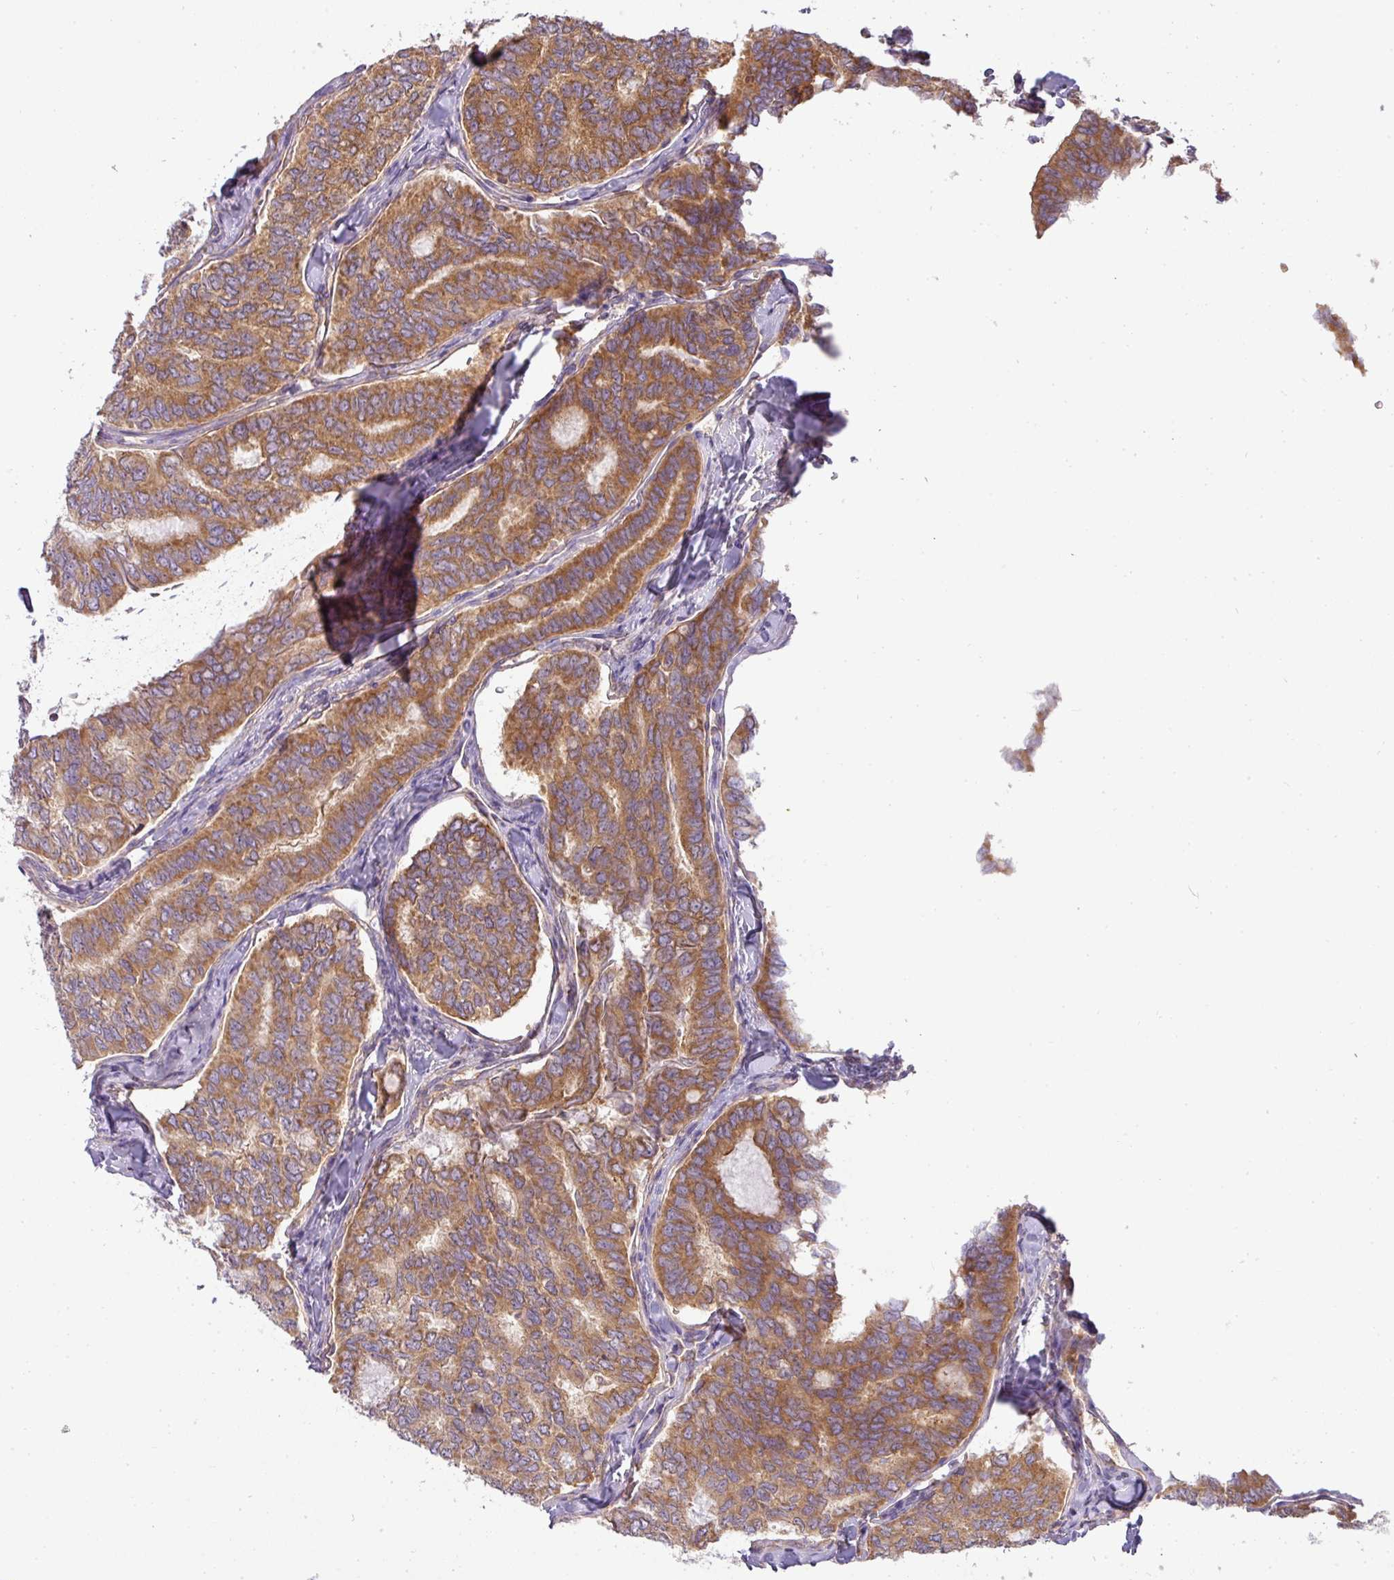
{"staining": {"intensity": "moderate", "quantity": ">75%", "location": "cytoplasmic/membranous"}, "tissue": "thyroid cancer", "cell_type": "Tumor cells", "image_type": "cancer", "snomed": [{"axis": "morphology", "description": "Papillary adenocarcinoma, NOS"}, {"axis": "topography", "description": "Thyroid gland"}], "caption": "High-magnification brightfield microscopy of thyroid papillary adenocarcinoma stained with DAB (3,3'-diaminobenzidine) (brown) and counterstained with hematoxylin (blue). tumor cells exhibit moderate cytoplasmic/membranous expression is seen in approximately>75% of cells.", "gene": "ZNF211", "patient": {"sex": "female", "age": 35}}